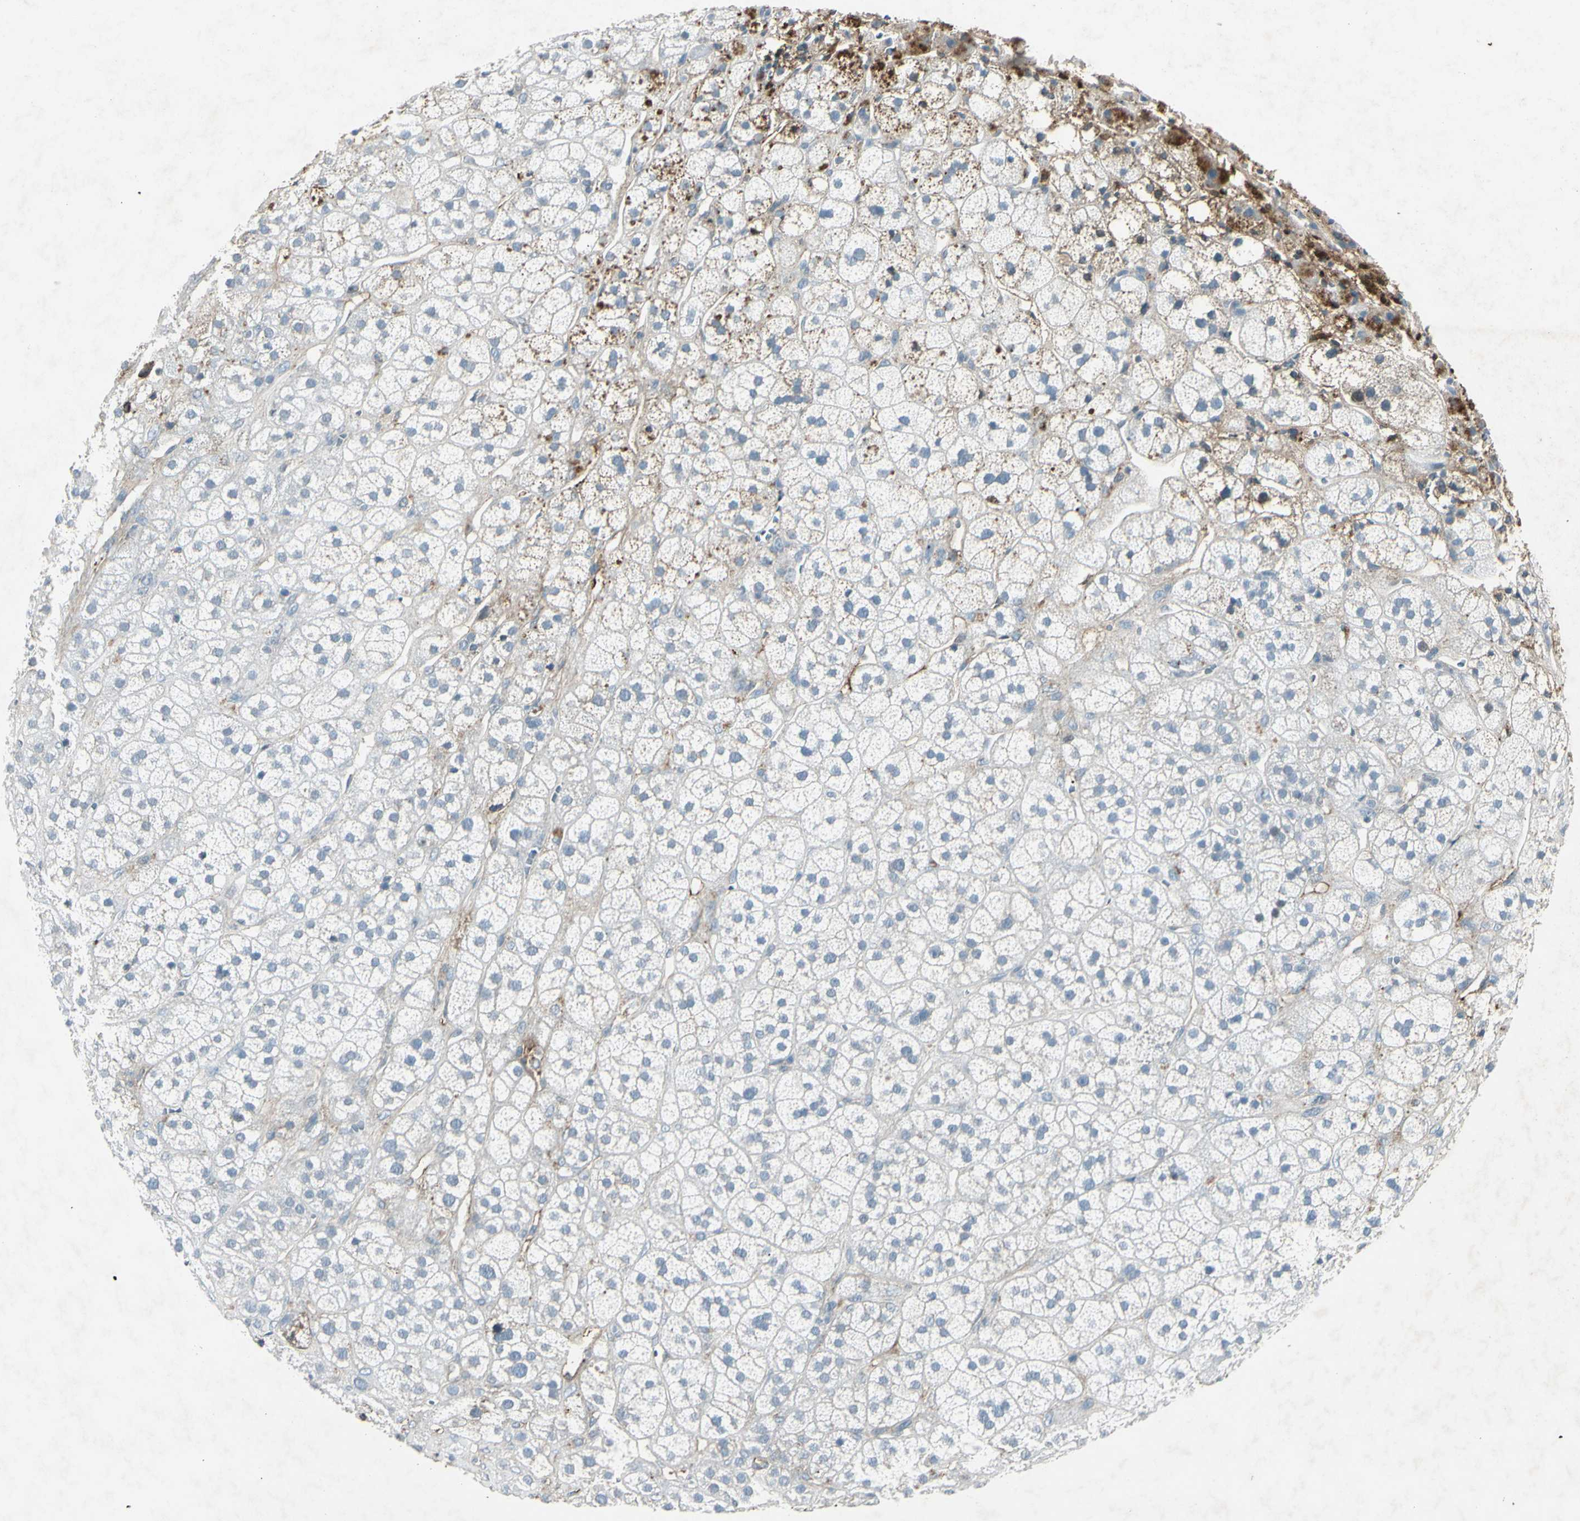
{"staining": {"intensity": "moderate", "quantity": "<25%", "location": "cytoplasmic/membranous"}, "tissue": "adrenal gland", "cell_type": "Glandular cells", "image_type": "normal", "snomed": [{"axis": "morphology", "description": "Normal tissue, NOS"}, {"axis": "topography", "description": "Adrenal gland"}], "caption": "IHC (DAB (3,3'-diaminobenzidine)) staining of normal human adrenal gland displays moderate cytoplasmic/membranous protein expression in approximately <25% of glandular cells.", "gene": "IGHM", "patient": {"sex": "male", "age": 56}}